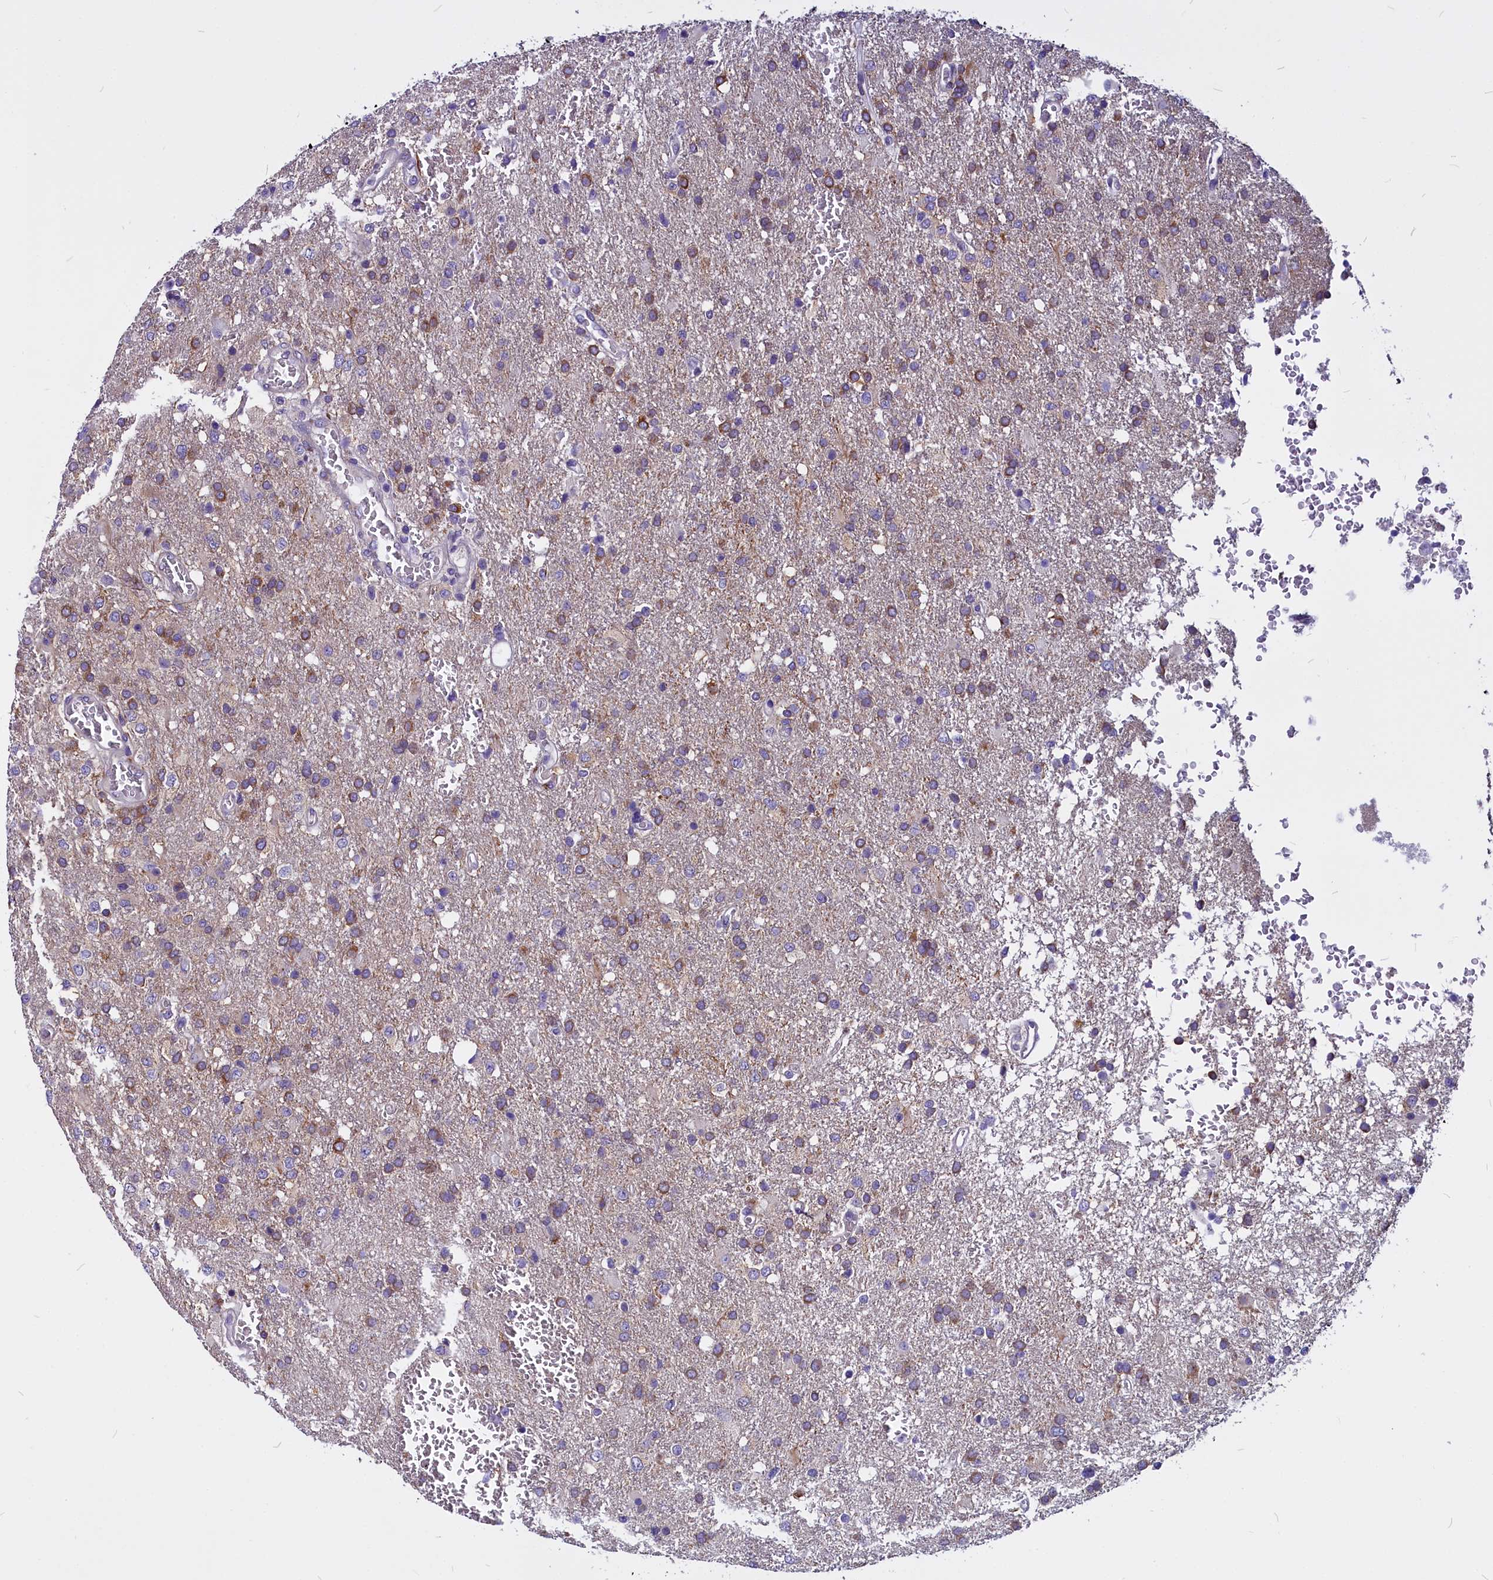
{"staining": {"intensity": "moderate", "quantity": "25%-75%", "location": "cytoplasmic/membranous"}, "tissue": "glioma", "cell_type": "Tumor cells", "image_type": "cancer", "snomed": [{"axis": "morphology", "description": "Glioma, malignant, High grade"}, {"axis": "topography", "description": "Brain"}], "caption": "This is a histology image of immunohistochemistry (IHC) staining of high-grade glioma (malignant), which shows moderate expression in the cytoplasmic/membranous of tumor cells.", "gene": "CEP170", "patient": {"sex": "female", "age": 74}}